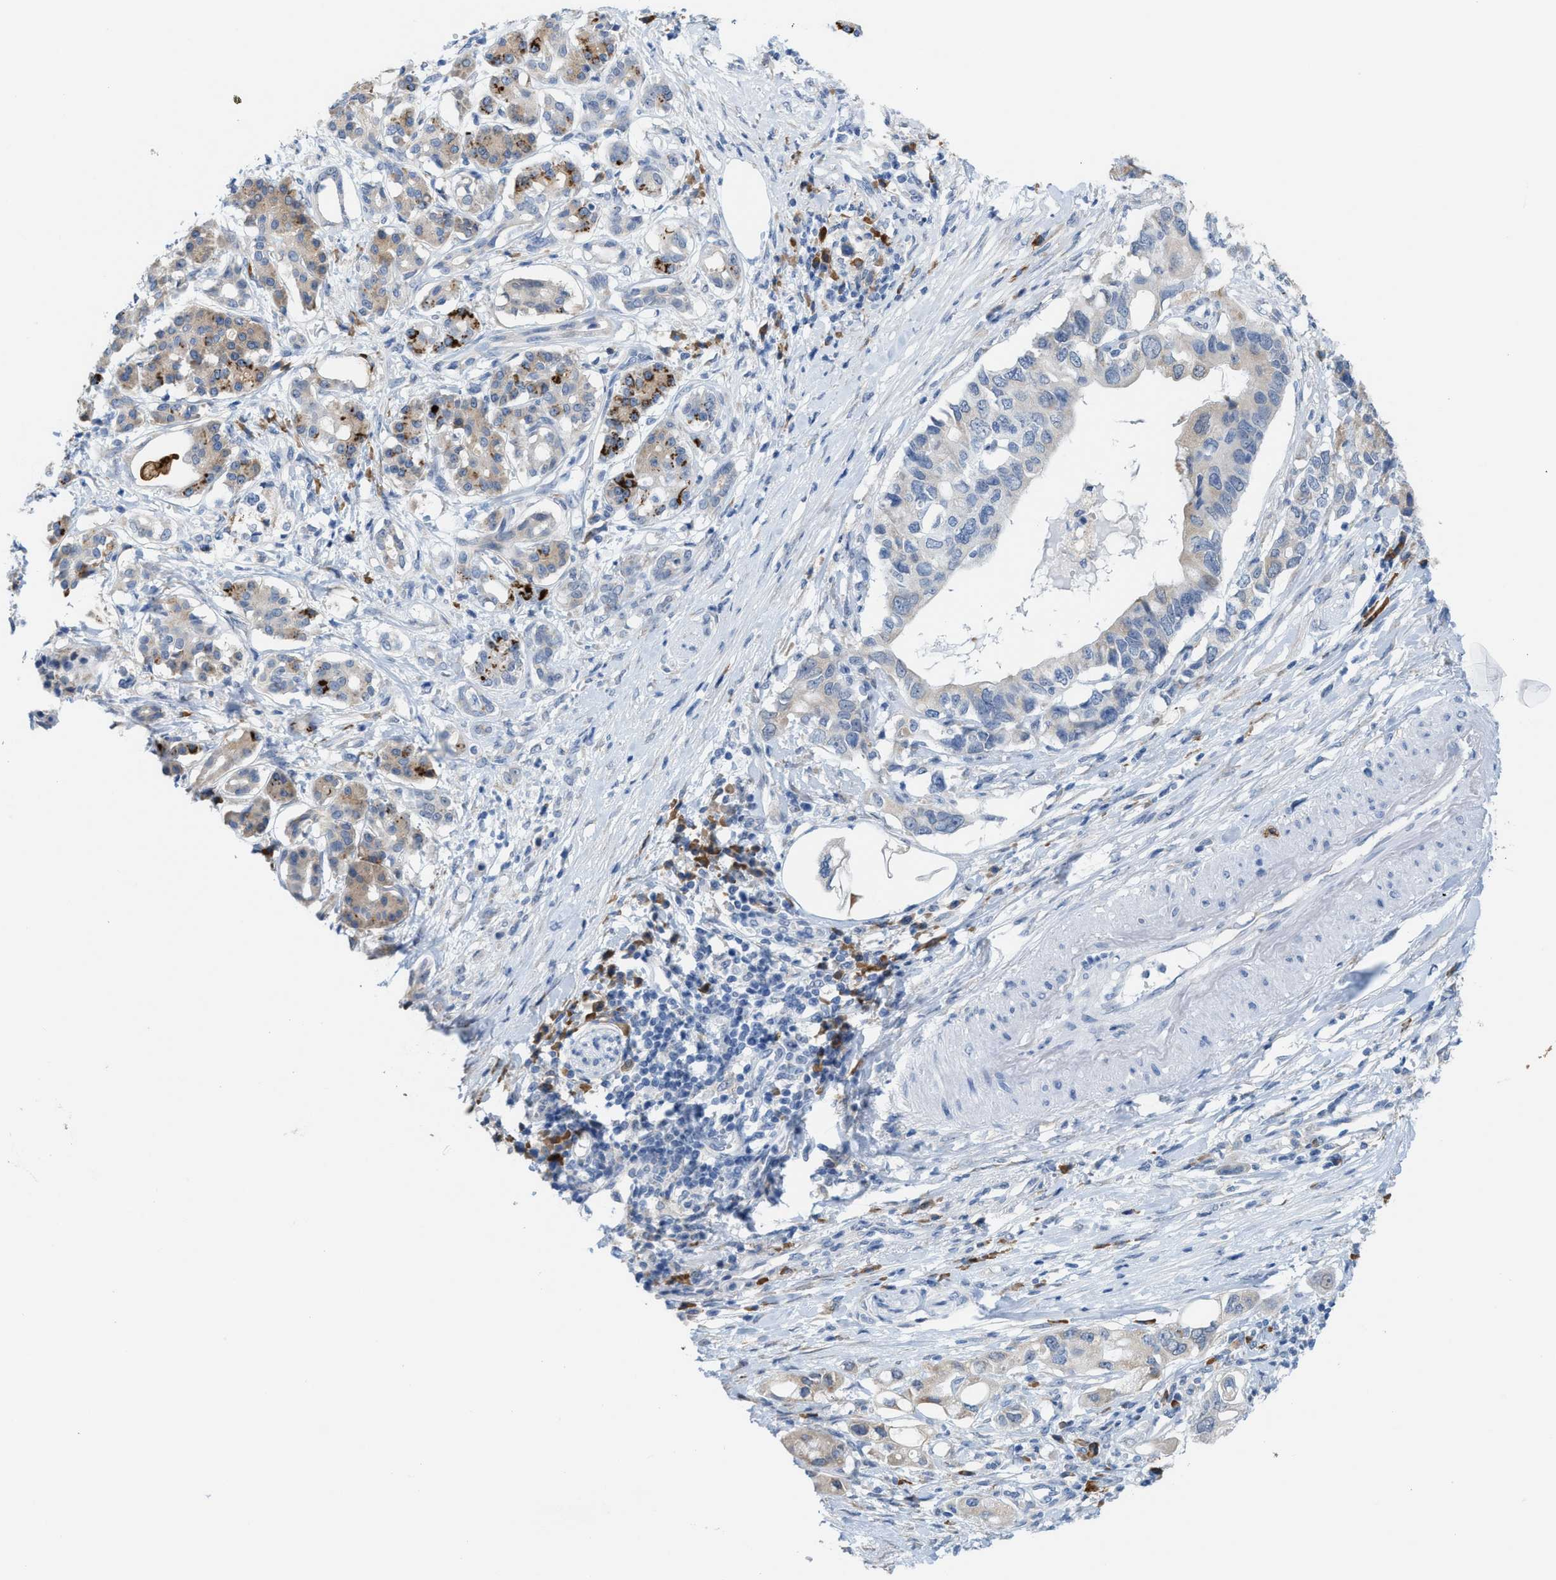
{"staining": {"intensity": "weak", "quantity": "<25%", "location": "cytoplasmic/membranous"}, "tissue": "pancreatic cancer", "cell_type": "Tumor cells", "image_type": "cancer", "snomed": [{"axis": "morphology", "description": "Adenocarcinoma, NOS"}, {"axis": "topography", "description": "Pancreas"}], "caption": "The micrograph demonstrates no staining of tumor cells in pancreatic cancer.", "gene": "KIFC3", "patient": {"sex": "female", "age": 56}}